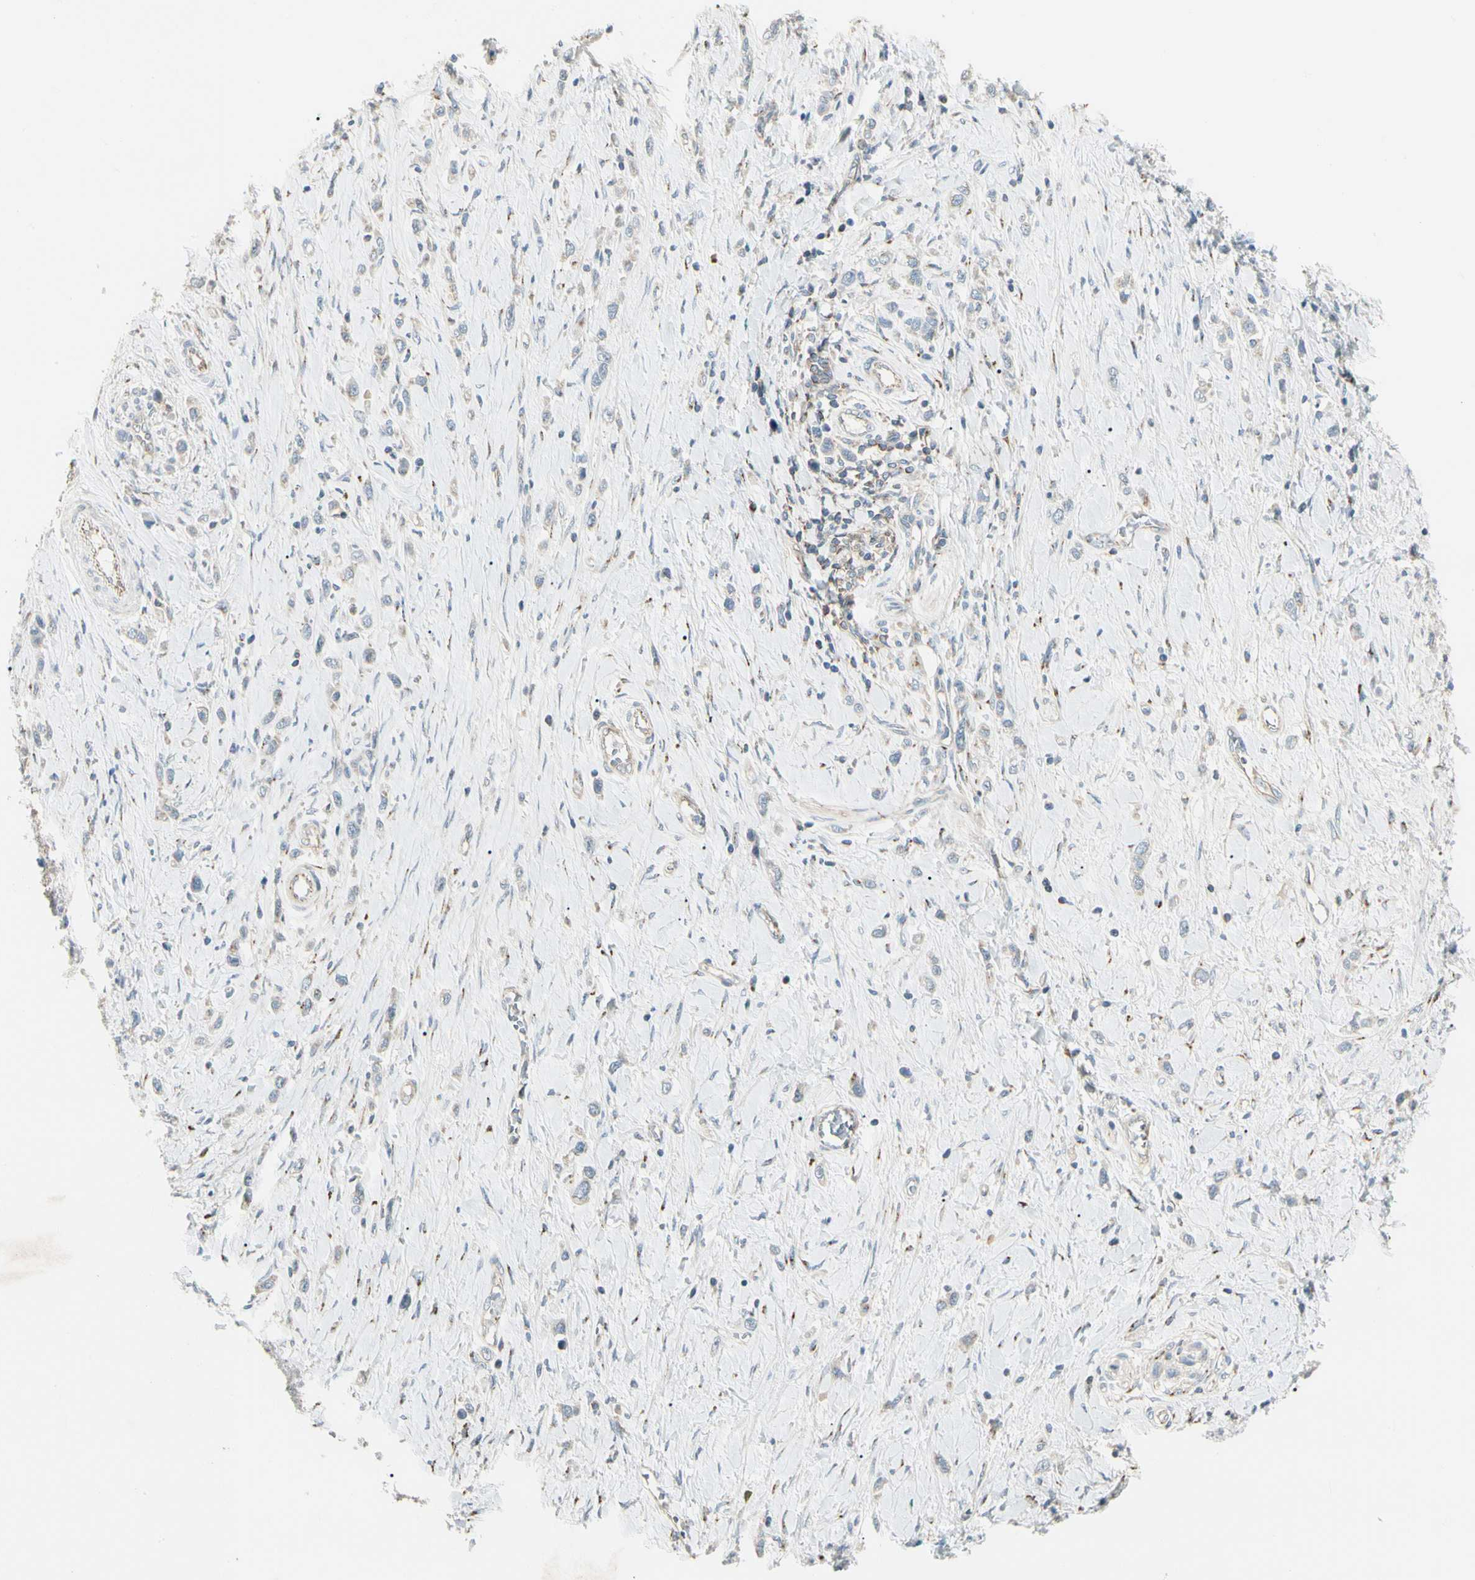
{"staining": {"intensity": "weak", "quantity": "<25%", "location": "cytoplasmic/membranous"}, "tissue": "stomach cancer", "cell_type": "Tumor cells", "image_type": "cancer", "snomed": [{"axis": "morphology", "description": "Normal tissue, NOS"}, {"axis": "morphology", "description": "Adenocarcinoma, NOS"}, {"axis": "topography", "description": "Stomach, upper"}, {"axis": "topography", "description": "Stomach"}], "caption": "High magnification brightfield microscopy of stomach cancer (adenocarcinoma) stained with DAB (3,3'-diaminobenzidine) (brown) and counterstained with hematoxylin (blue): tumor cells show no significant positivity.", "gene": "ABCA3", "patient": {"sex": "female", "age": 65}}